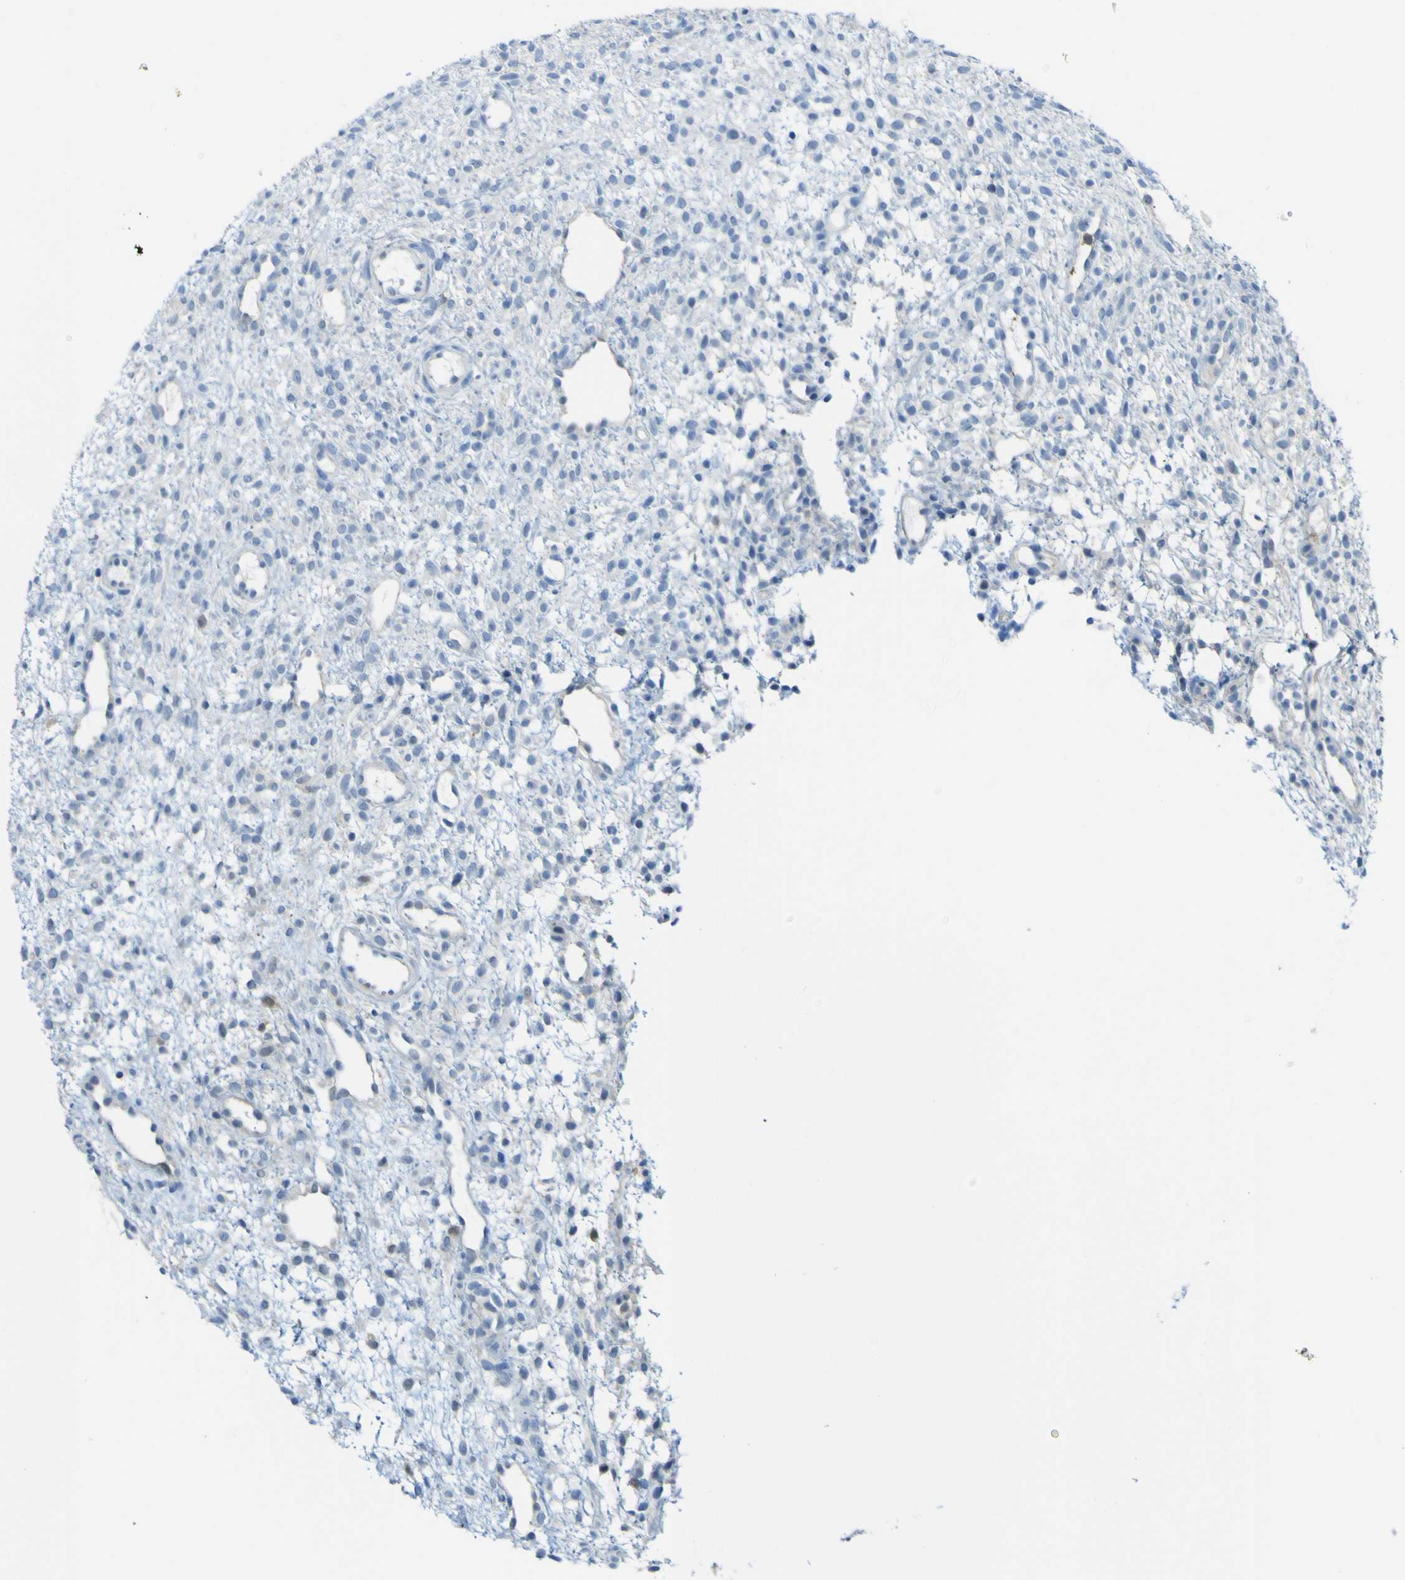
{"staining": {"intensity": "negative", "quantity": "none", "location": "none"}, "tissue": "ovary", "cell_type": "Ovarian stroma cells", "image_type": "normal", "snomed": [{"axis": "morphology", "description": "Normal tissue, NOS"}, {"axis": "morphology", "description": "Cyst, NOS"}, {"axis": "topography", "description": "Ovary"}], "caption": "This is an IHC histopathology image of benign ovary. There is no staining in ovarian stroma cells.", "gene": "ABHD3", "patient": {"sex": "female", "age": 18}}